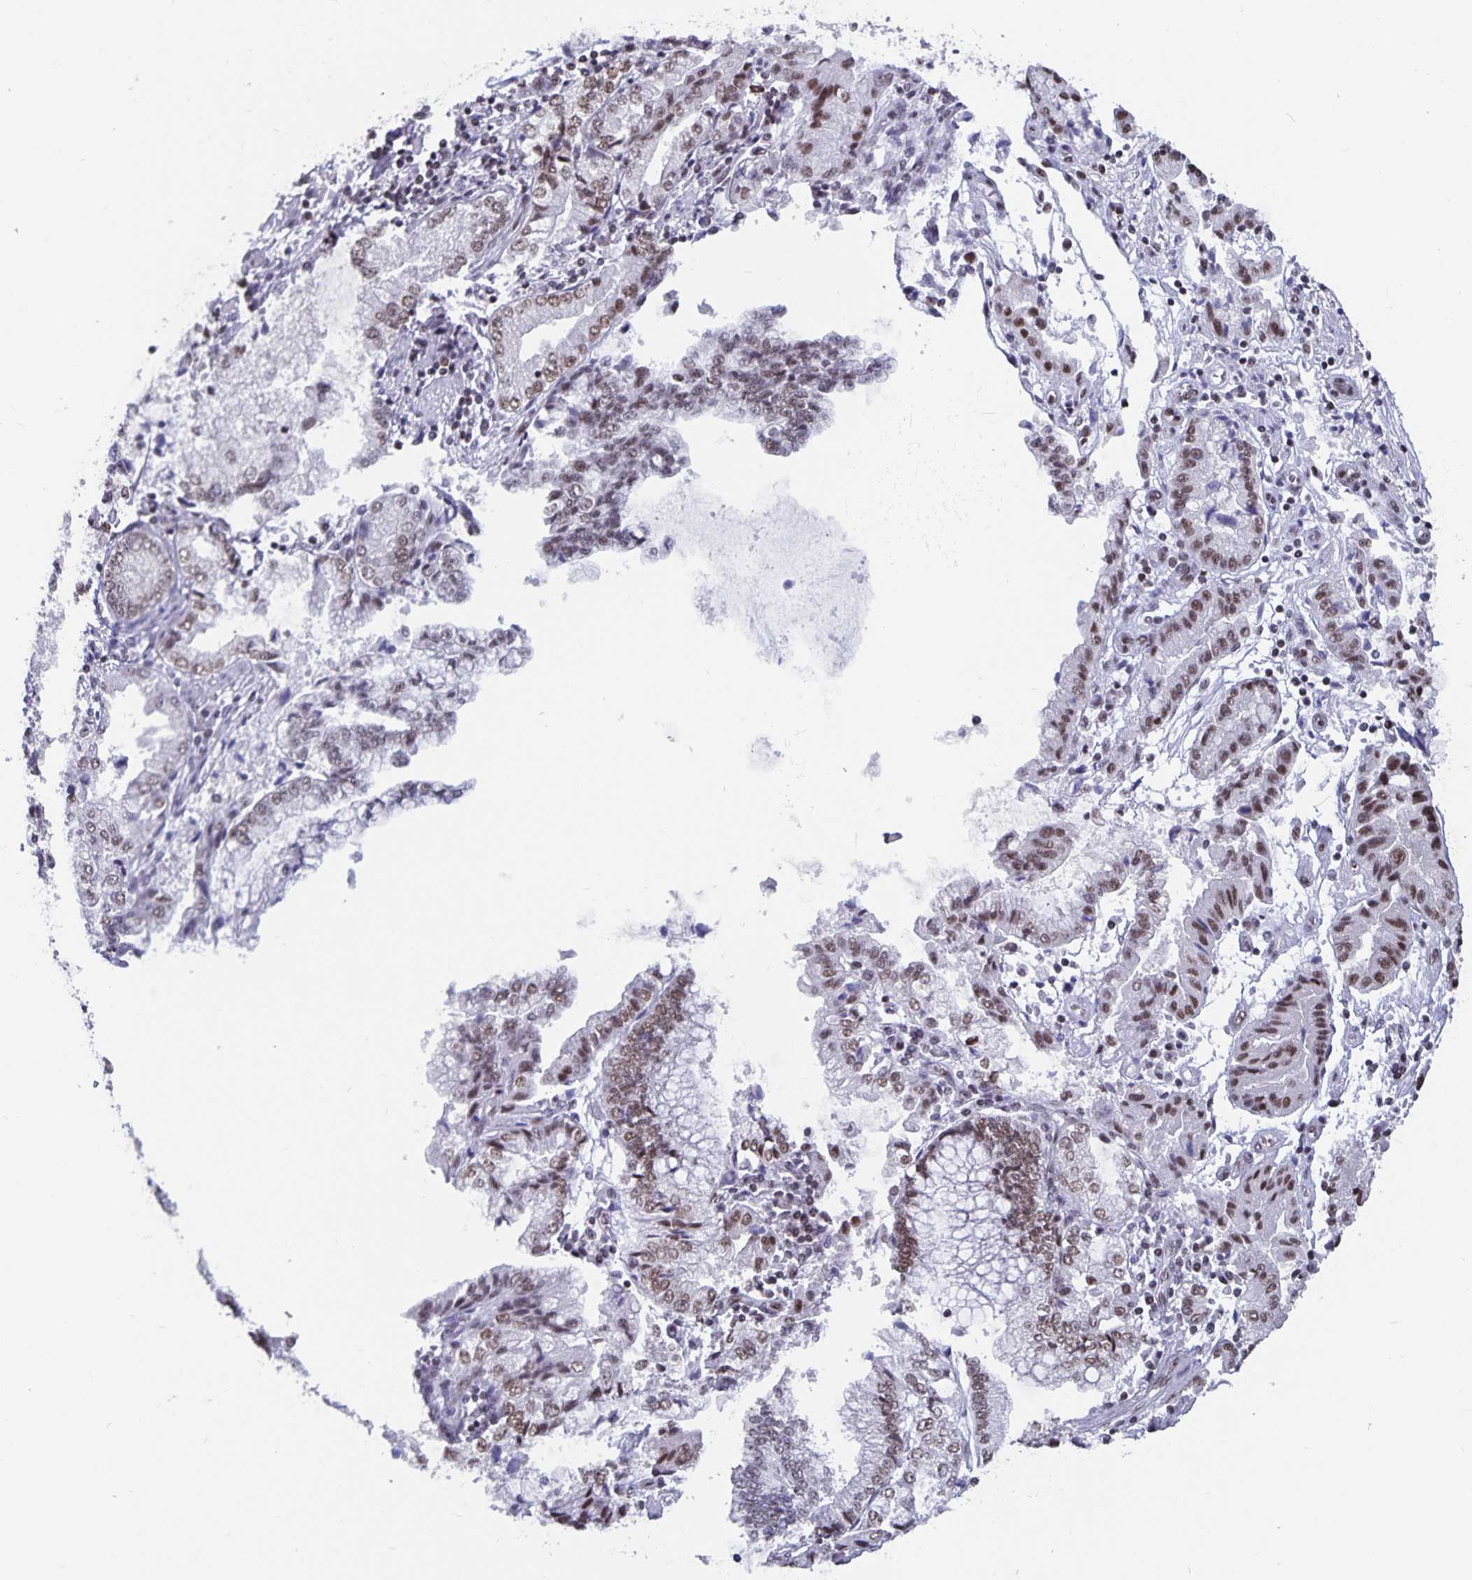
{"staining": {"intensity": "weak", "quantity": ">75%", "location": "nuclear"}, "tissue": "stomach cancer", "cell_type": "Tumor cells", "image_type": "cancer", "snomed": [{"axis": "morphology", "description": "Adenocarcinoma, NOS"}, {"axis": "topography", "description": "Stomach, upper"}], "caption": "Immunohistochemical staining of human stomach cancer demonstrates weak nuclear protein positivity in about >75% of tumor cells.", "gene": "PBX2", "patient": {"sex": "female", "age": 74}}